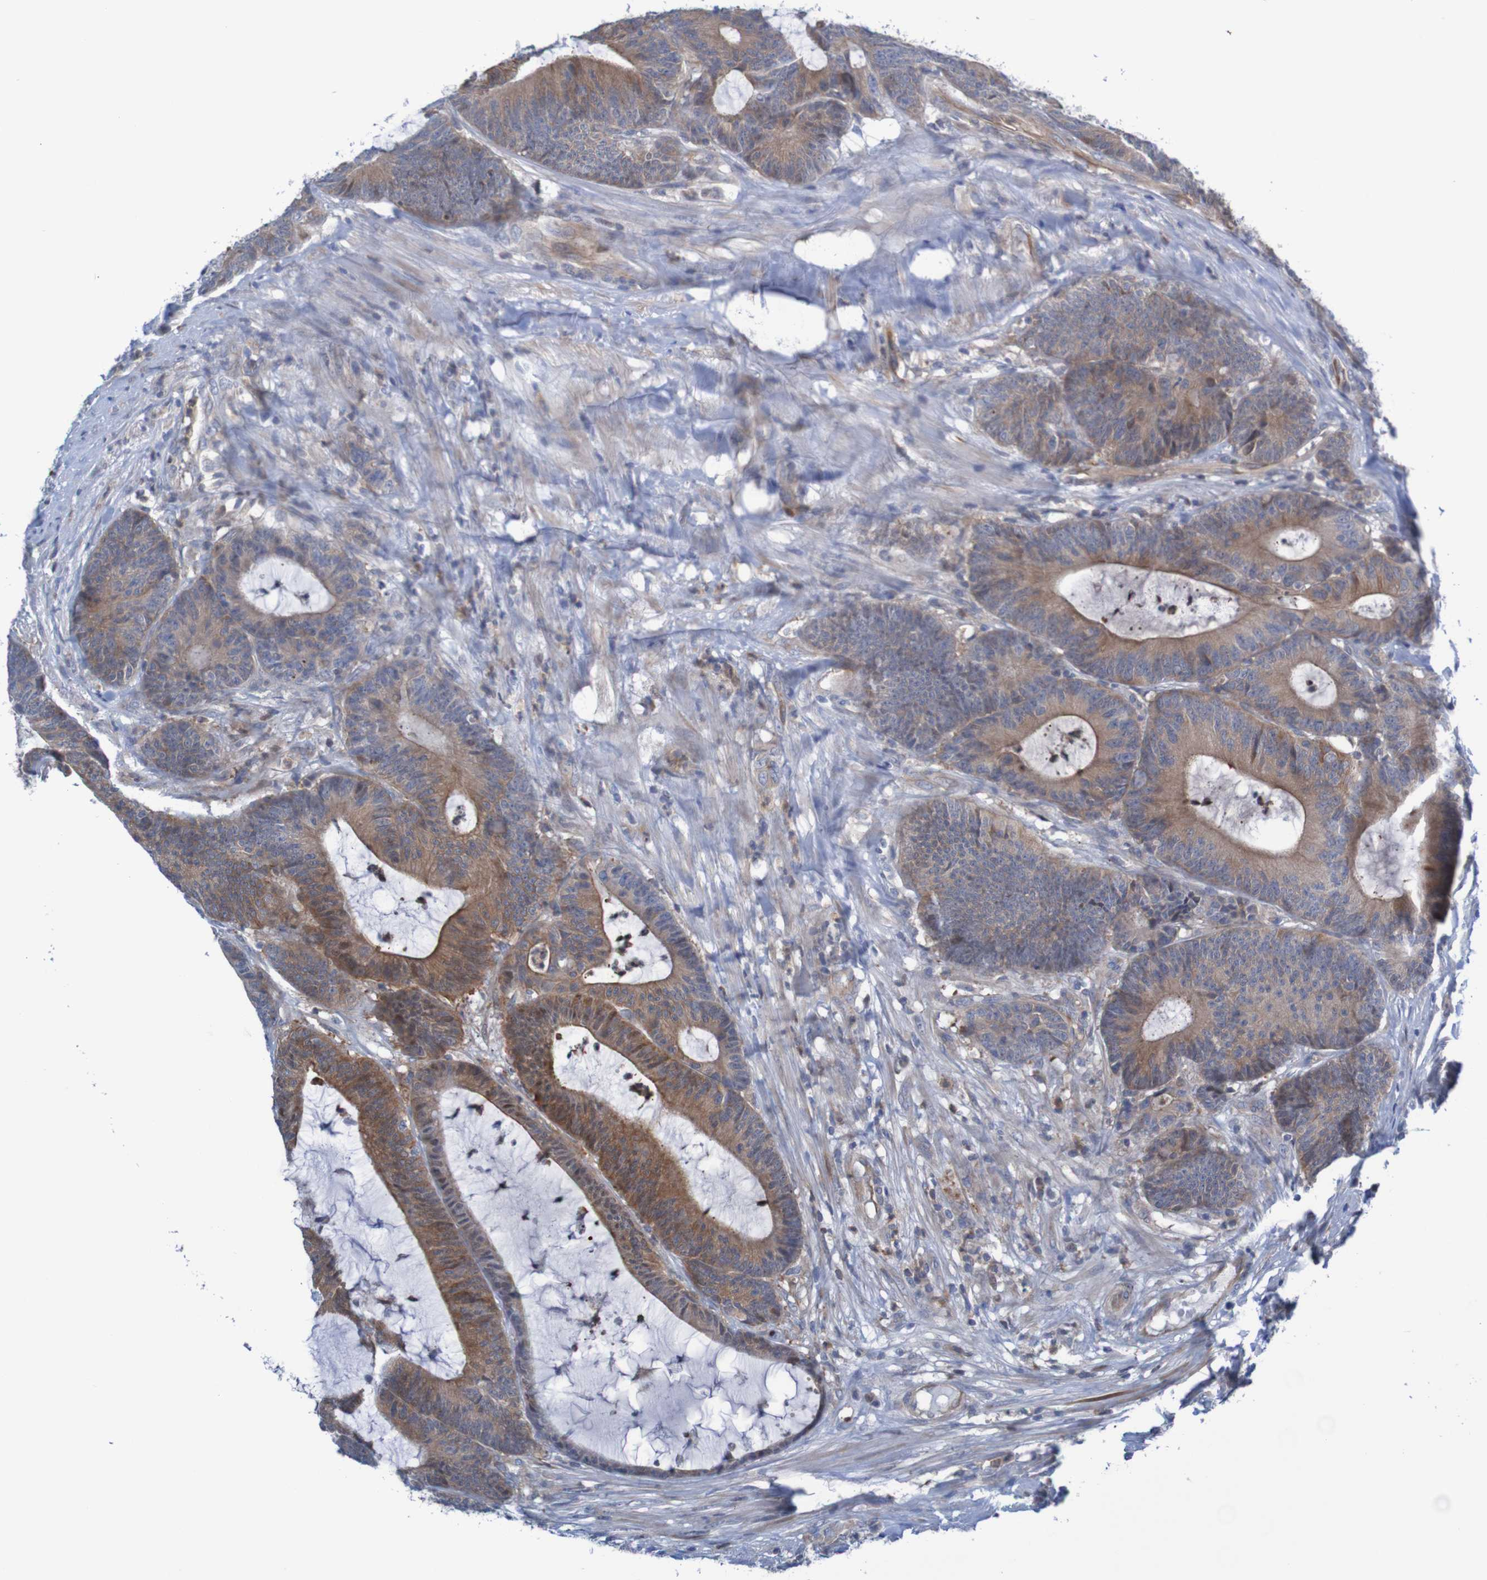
{"staining": {"intensity": "moderate", "quantity": ">75%", "location": "cytoplasmic/membranous"}, "tissue": "colorectal cancer", "cell_type": "Tumor cells", "image_type": "cancer", "snomed": [{"axis": "morphology", "description": "Adenocarcinoma, NOS"}, {"axis": "topography", "description": "Colon"}], "caption": "Human colorectal cancer stained for a protein (brown) reveals moderate cytoplasmic/membranous positive positivity in approximately >75% of tumor cells.", "gene": "ANGPT4", "patient": {"sex": "female", "age": 84}}